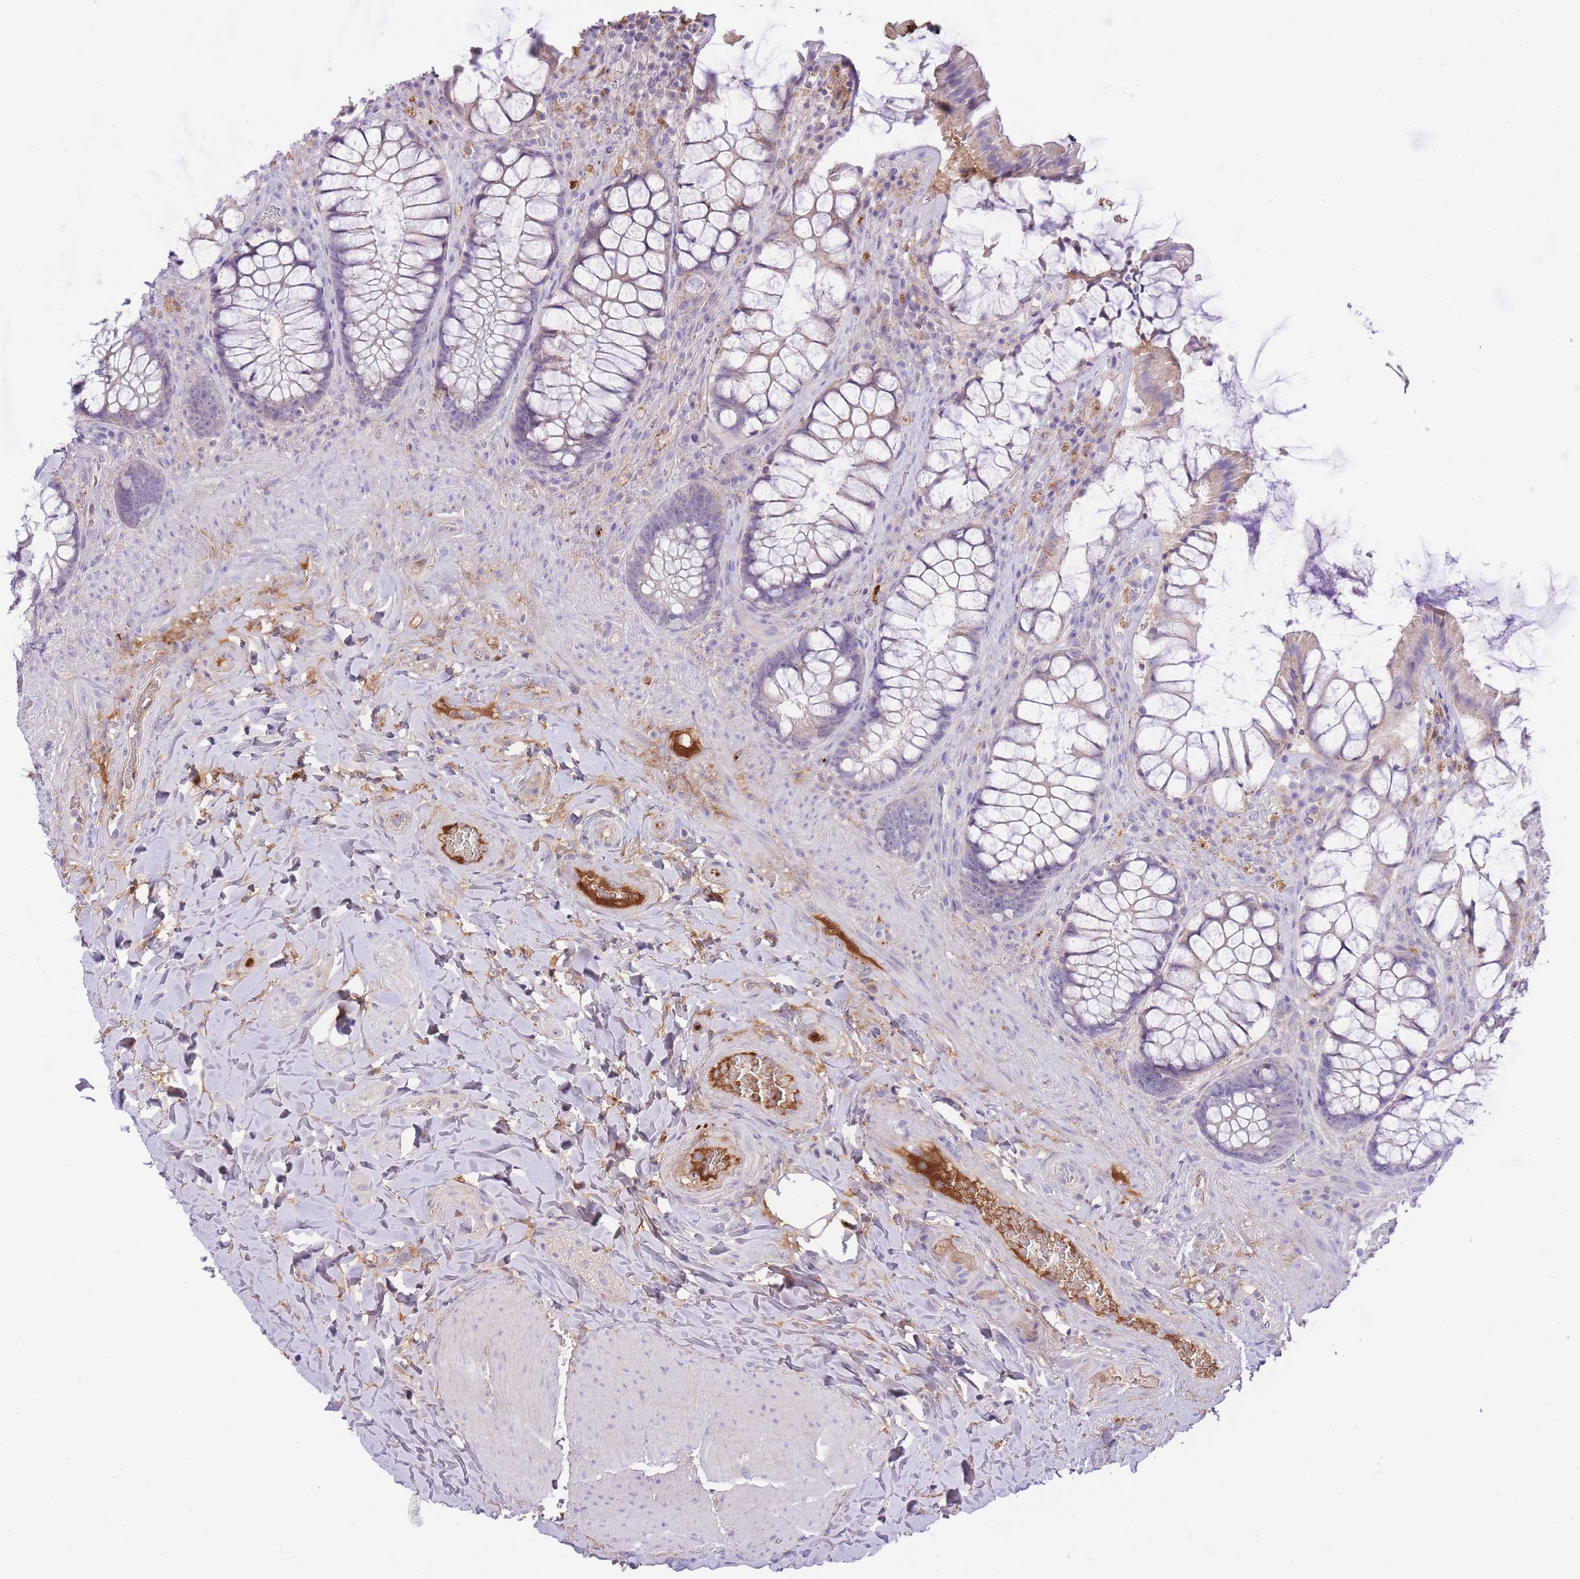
{"staining": {"intensity": "moderate", "quantity": "<25%", "location": "cytoplasmic/membranous"}, "tissue": "rectum", "cell_type": "Glandular cells", "image_type": "normal", "snomed": [{"axis": "morphology", "description": "Normal tissue, NOS"}, {"axis": "topography", "description": "Rectum"}], "caption": "Immunohistochemical staining of unremarkable human rectum demonstrates moderate cytoplasmic/membranous protein staining in approximately <25% of glandular cells. (IHC, brightfield microscopy, high magnification).", "gene": "HRG", "patient": {"sex": "female", "age": 58}}